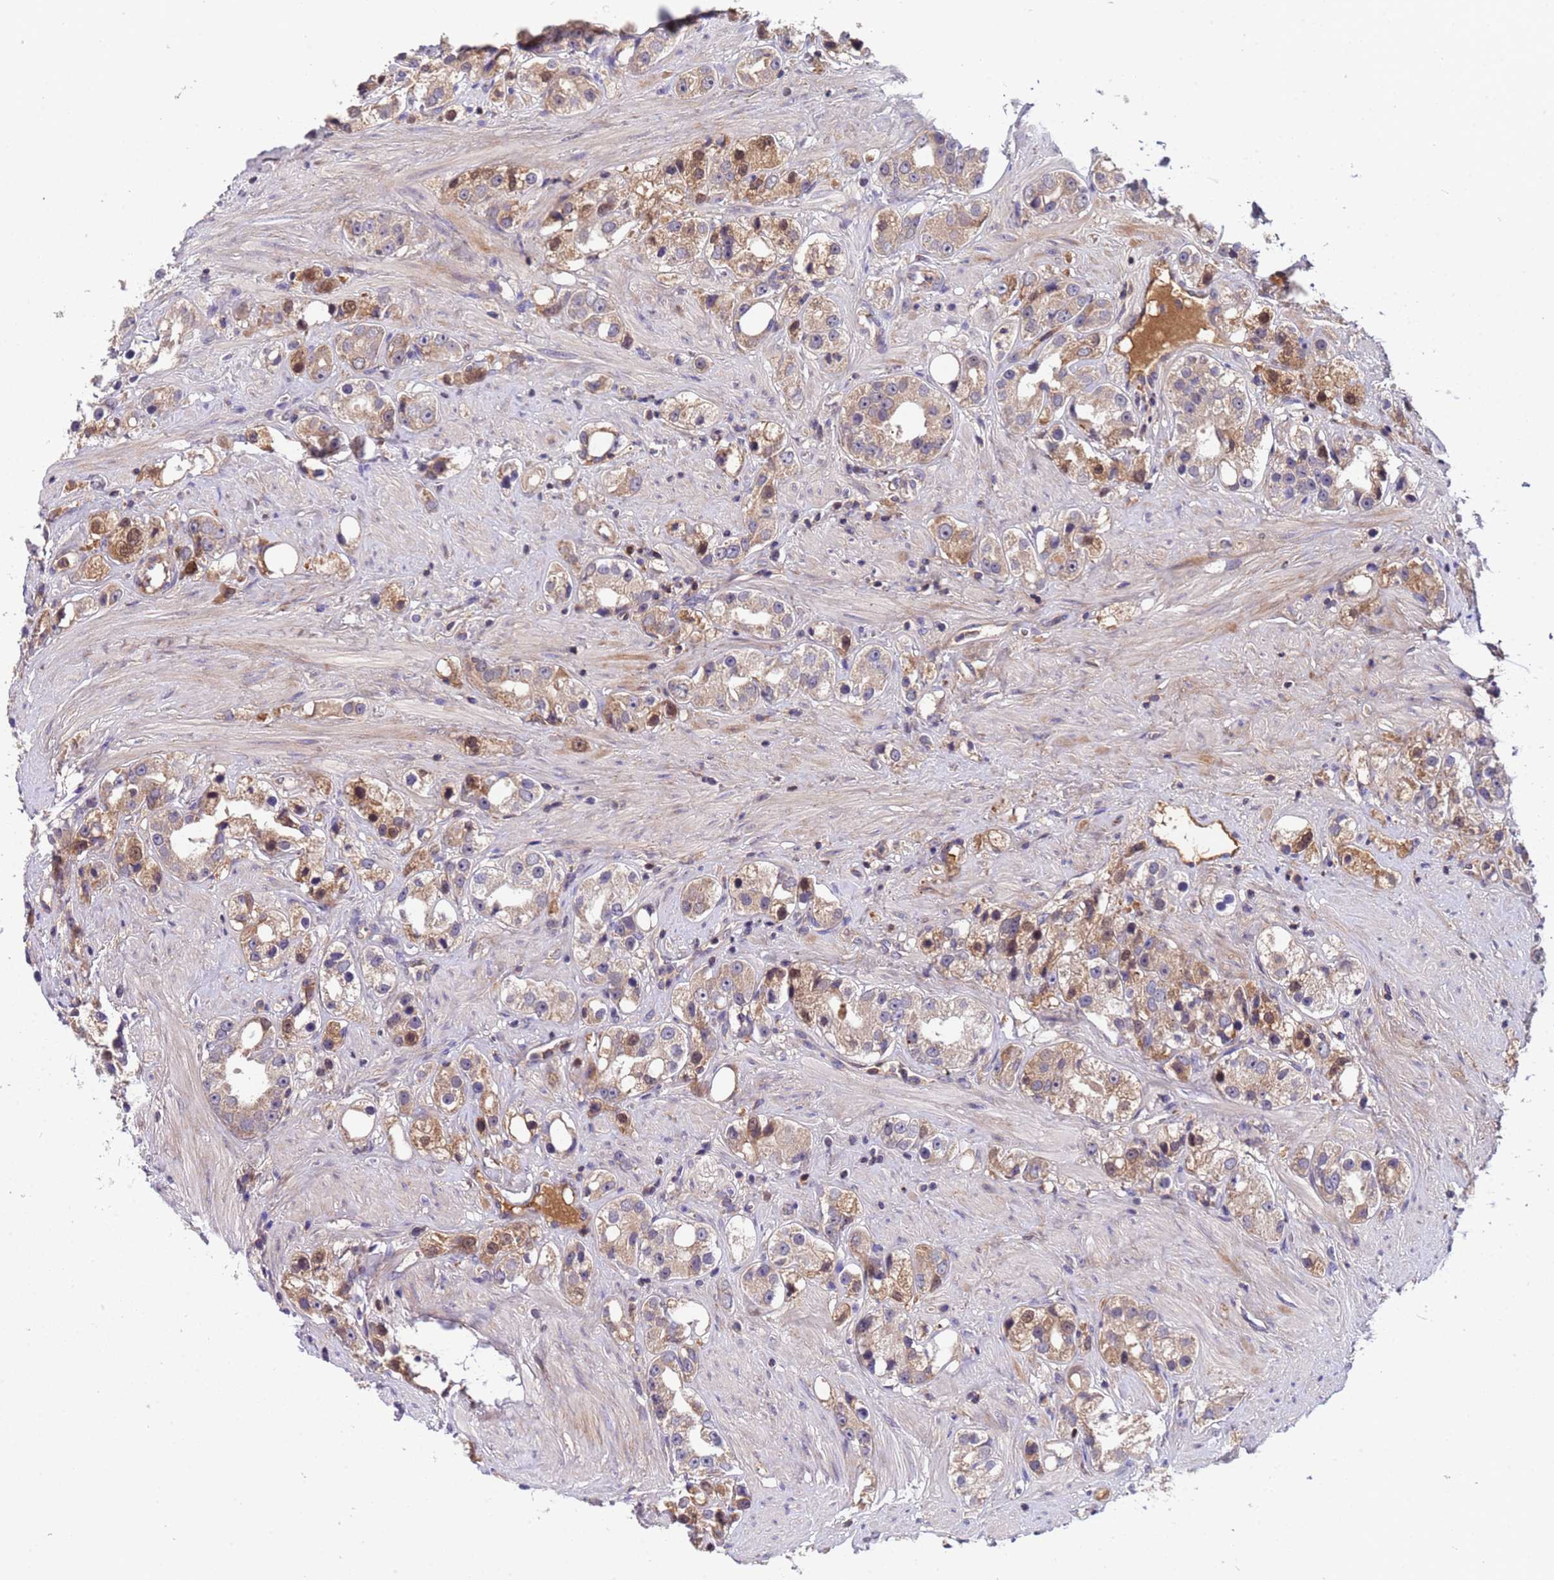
{"staining": {"intensity": "moderate", "quantity": ">75%", "location": "cytoplasmic/membranous,nuclear"}, "tissue": "prostate cancer", "cell_type": "Tumor cells", "image_type": "cancer", "snomed": [{"axis": "morphology", "description": "Adenocarcinoma, NOS"}, {"axis": "topography", "description": "Prostate"}], "caption": "Prostate adenocarcinoma tissue reveals moderate cytoplasmic/membranous and nuclear staining in about >75% of tumor cells", "gene": "PARP16", "patient": {"sex": "male", "age": 79}}